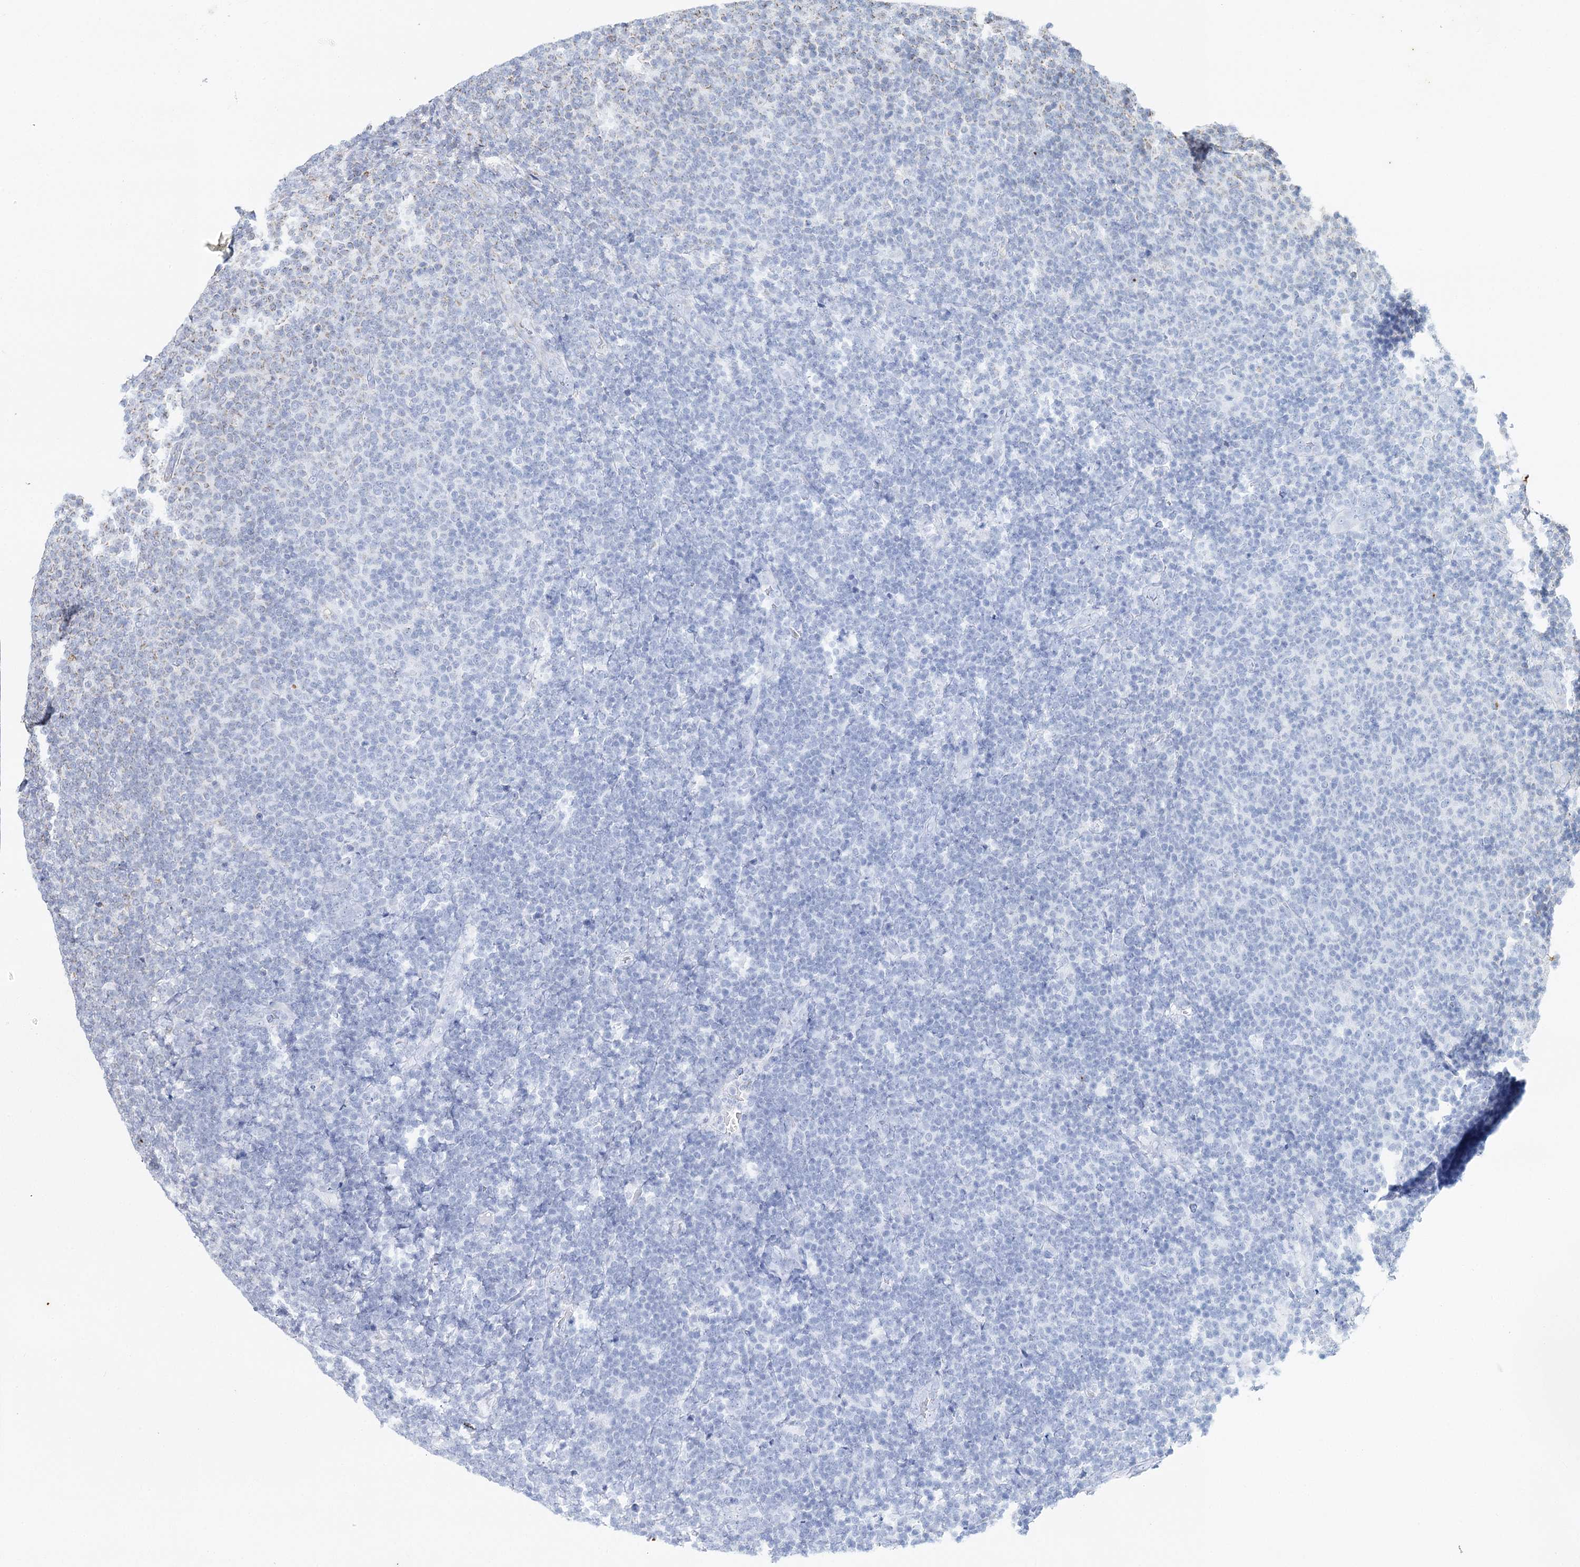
{"staining": {"intensity": "negative", "quantity": "none", "location": "none"}, "tissue": "lymphoma", "cell_type": "Tumor cells", "image_type": "cancer", "snomed": [{"axis": "morphology", "description": "Malignant lymphoma, non-Hodgkin's type, Low grade"}, {"axis": "topography", "description": "Lymph node"}], "caption": "There is no significant staining in tumor cells of lymphoma.", "gene": "MCCC2", "patient": {"sex": "male", "age": 66}}